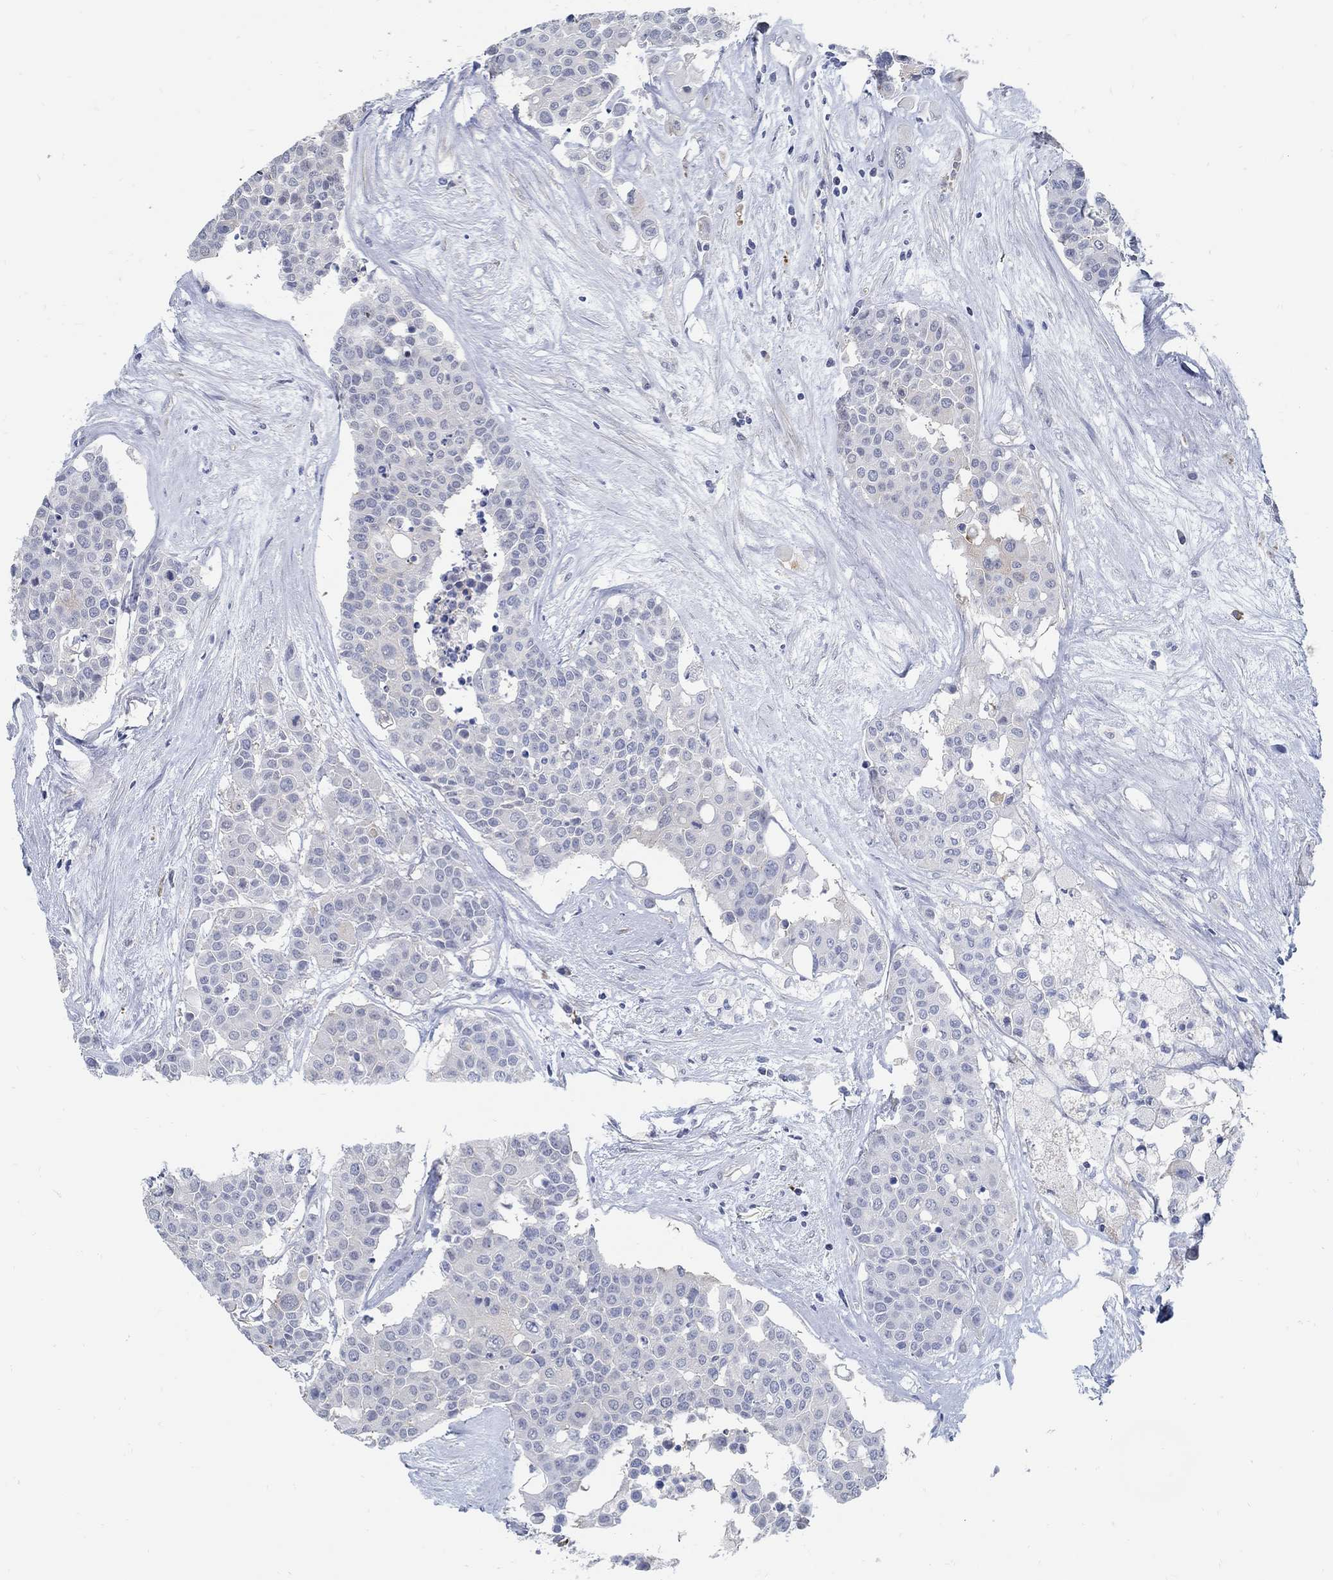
{"staining": {"intensity": "weak", "quantity": "<25%", "location": "cytoplasmic/membranous"}, "tissue": "carcinoid", "cell_type": "Tumor cells", "image_type": "cancer", "snomed": [{"axis": "morphology", "description": "Carcinoid, malignant, NOS"}, {"axis": "topography", "description": "Colon"}], "caption": "There is no significant positivity in tumor cells of carcinoid.", "gene": "PCDH11X", "patient": {"sex": "male", "age": 81}}